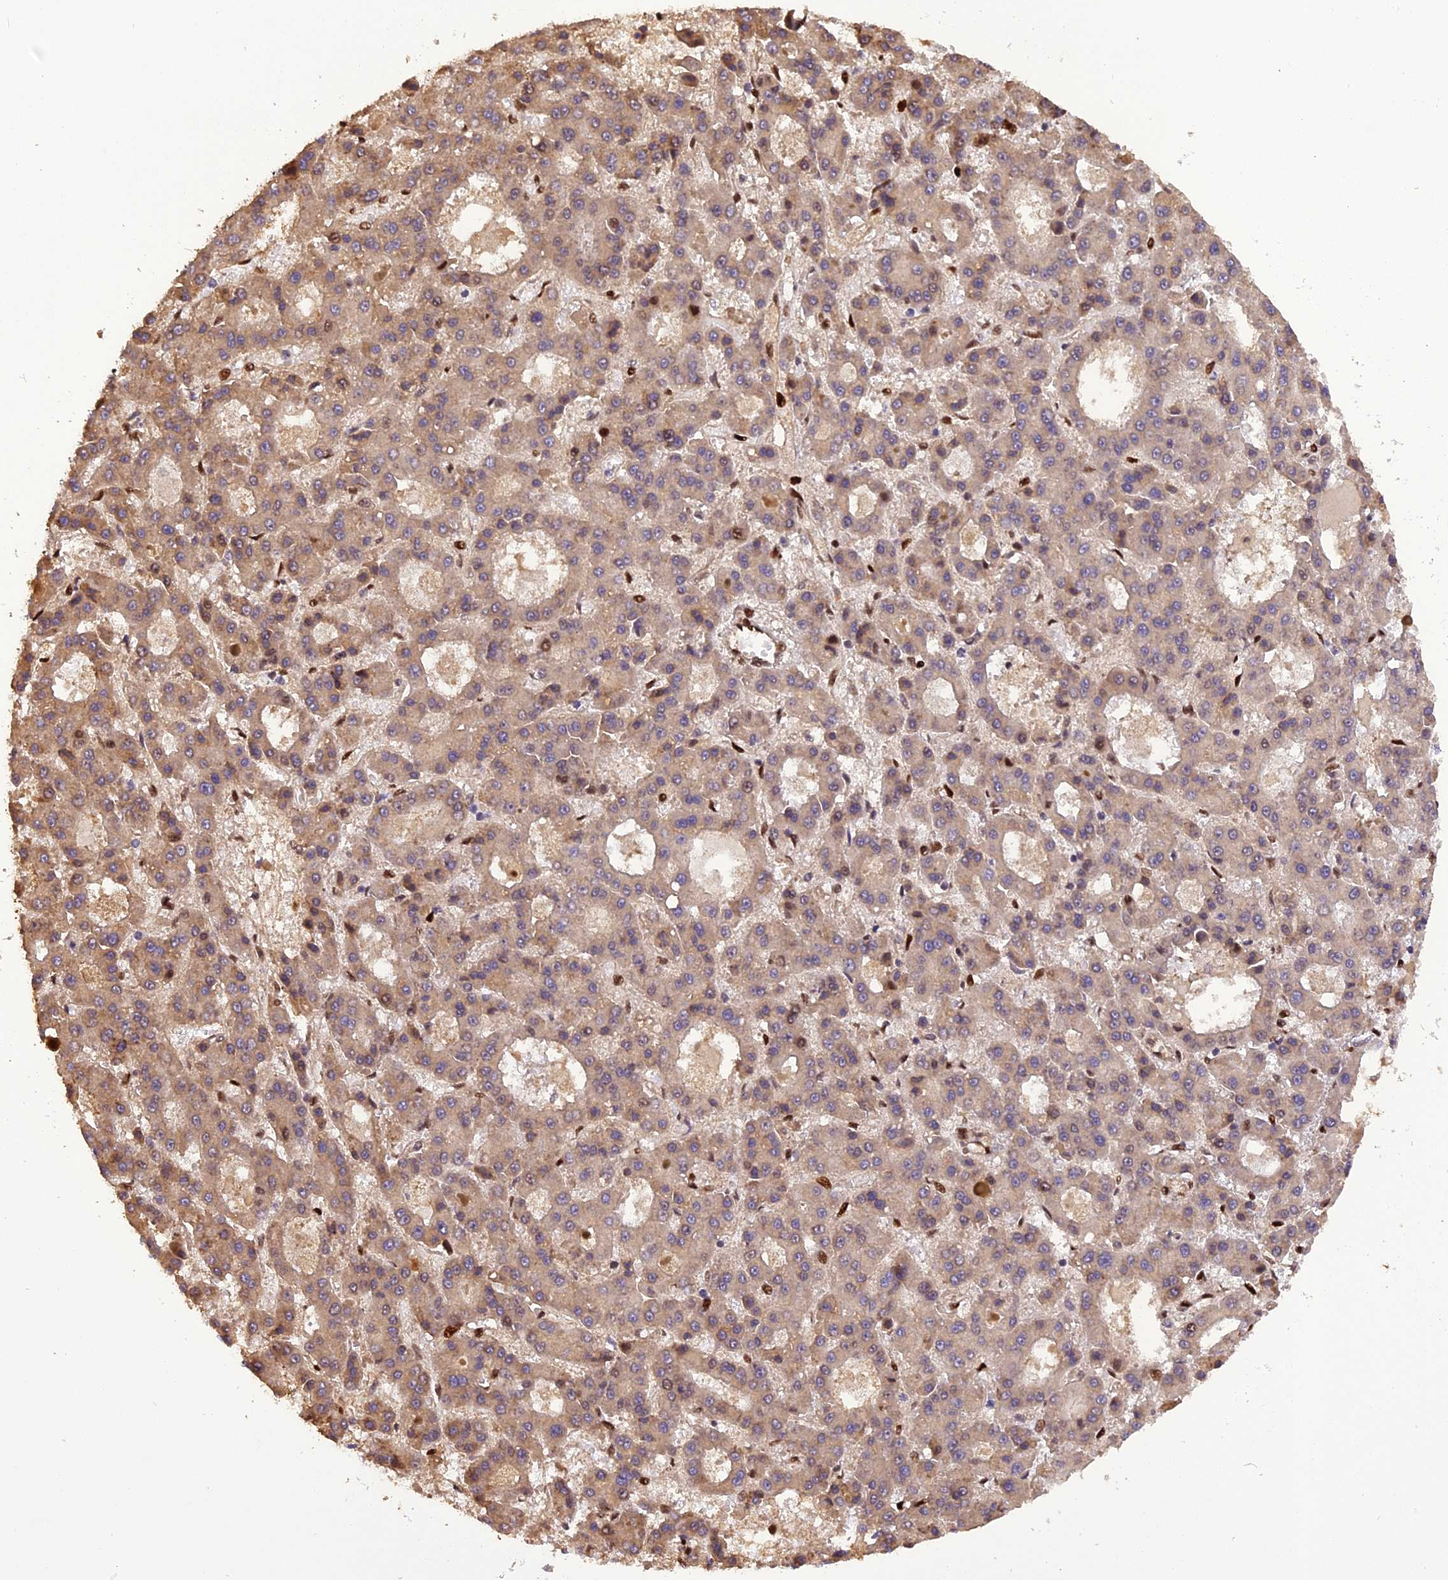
{"staining": {"intensity": "weak", "quantity": "25%-75%", "location": "cytoplasmic/membranous"}, "tissue": "liver cancer", "cell_type": "Tumor cells", "image_type": "cancer", "snomed": [{"axis": "morphology", "description": "Carcinoma, Hepatocellular, NOS"}, {"axis": "topography", "description": "Liver"}], "caption": "High-magnification brightfield microscopy of liver cancer (hepatocellular carcinoma) stained with DAB (3,3'-diaminobenzidine) (brown) and counterstained with hematoxylin (blue). tumor cells exhibit weak cytoplasmic/membranous staining is present in about25%-75% of cells.", "gene": "MICALL1", "patient": {"sex": "male", "age": 70}}